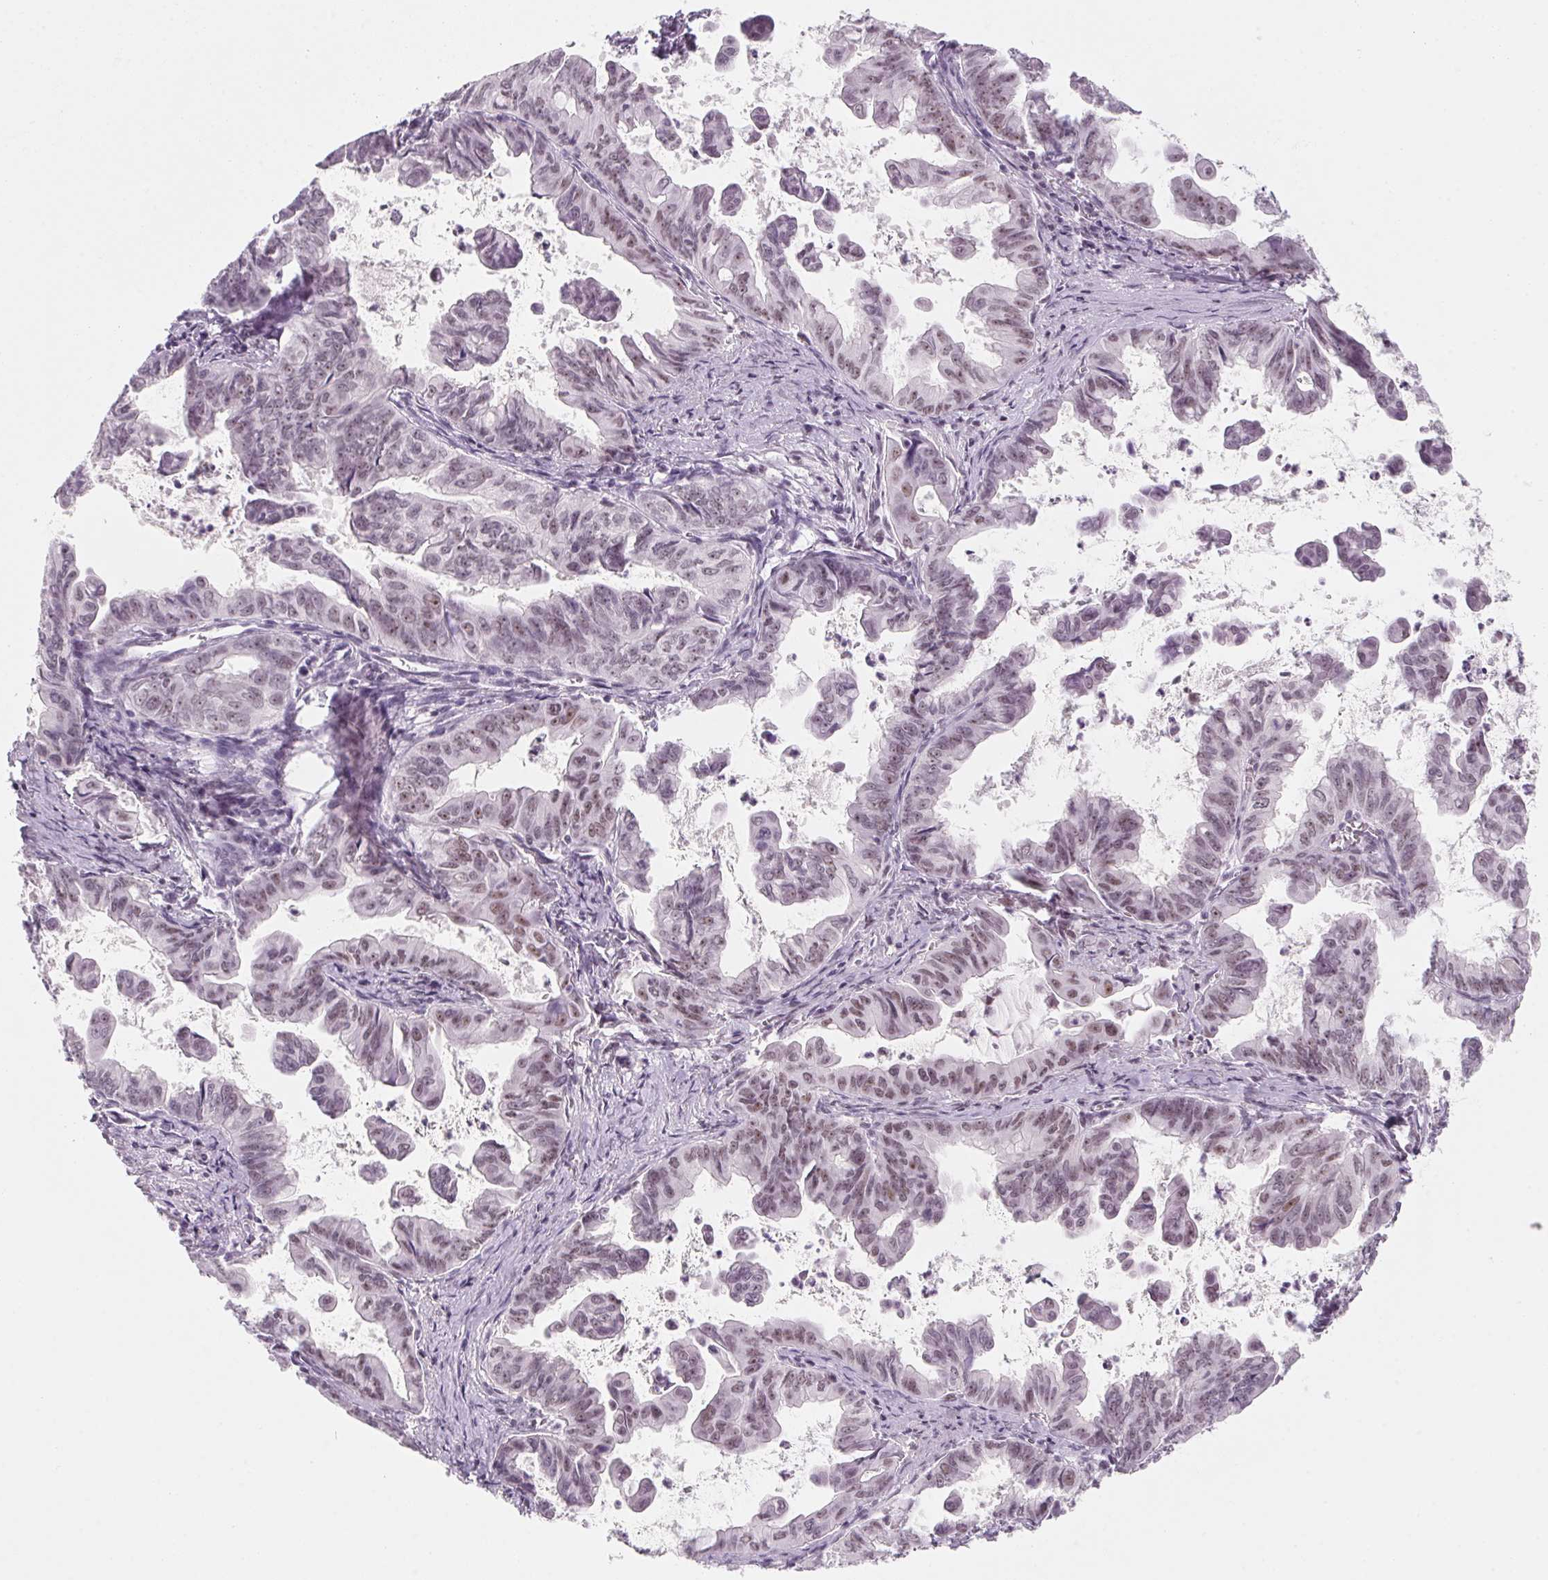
{"staining": {"intensity": "weak", "quantity": "25%-75%", "location": "nuclear"}, "tissue": "stomach cancer", "cell_type": "Tumor cells", "image_type": "cancer", "snomed": [{"axis": "morphology", "description": "Adenocarcinoma, NOS"}, {"axis": "topography", "description": "Stomach, upper"}], "caption": "Protein staining of stomach cancer tissue demonstrates weak nuclear positivity in approximately 25%-75% of tumor cells.", "gene": "ZIC4", "patient": {"sex": "male", "age": 80}}